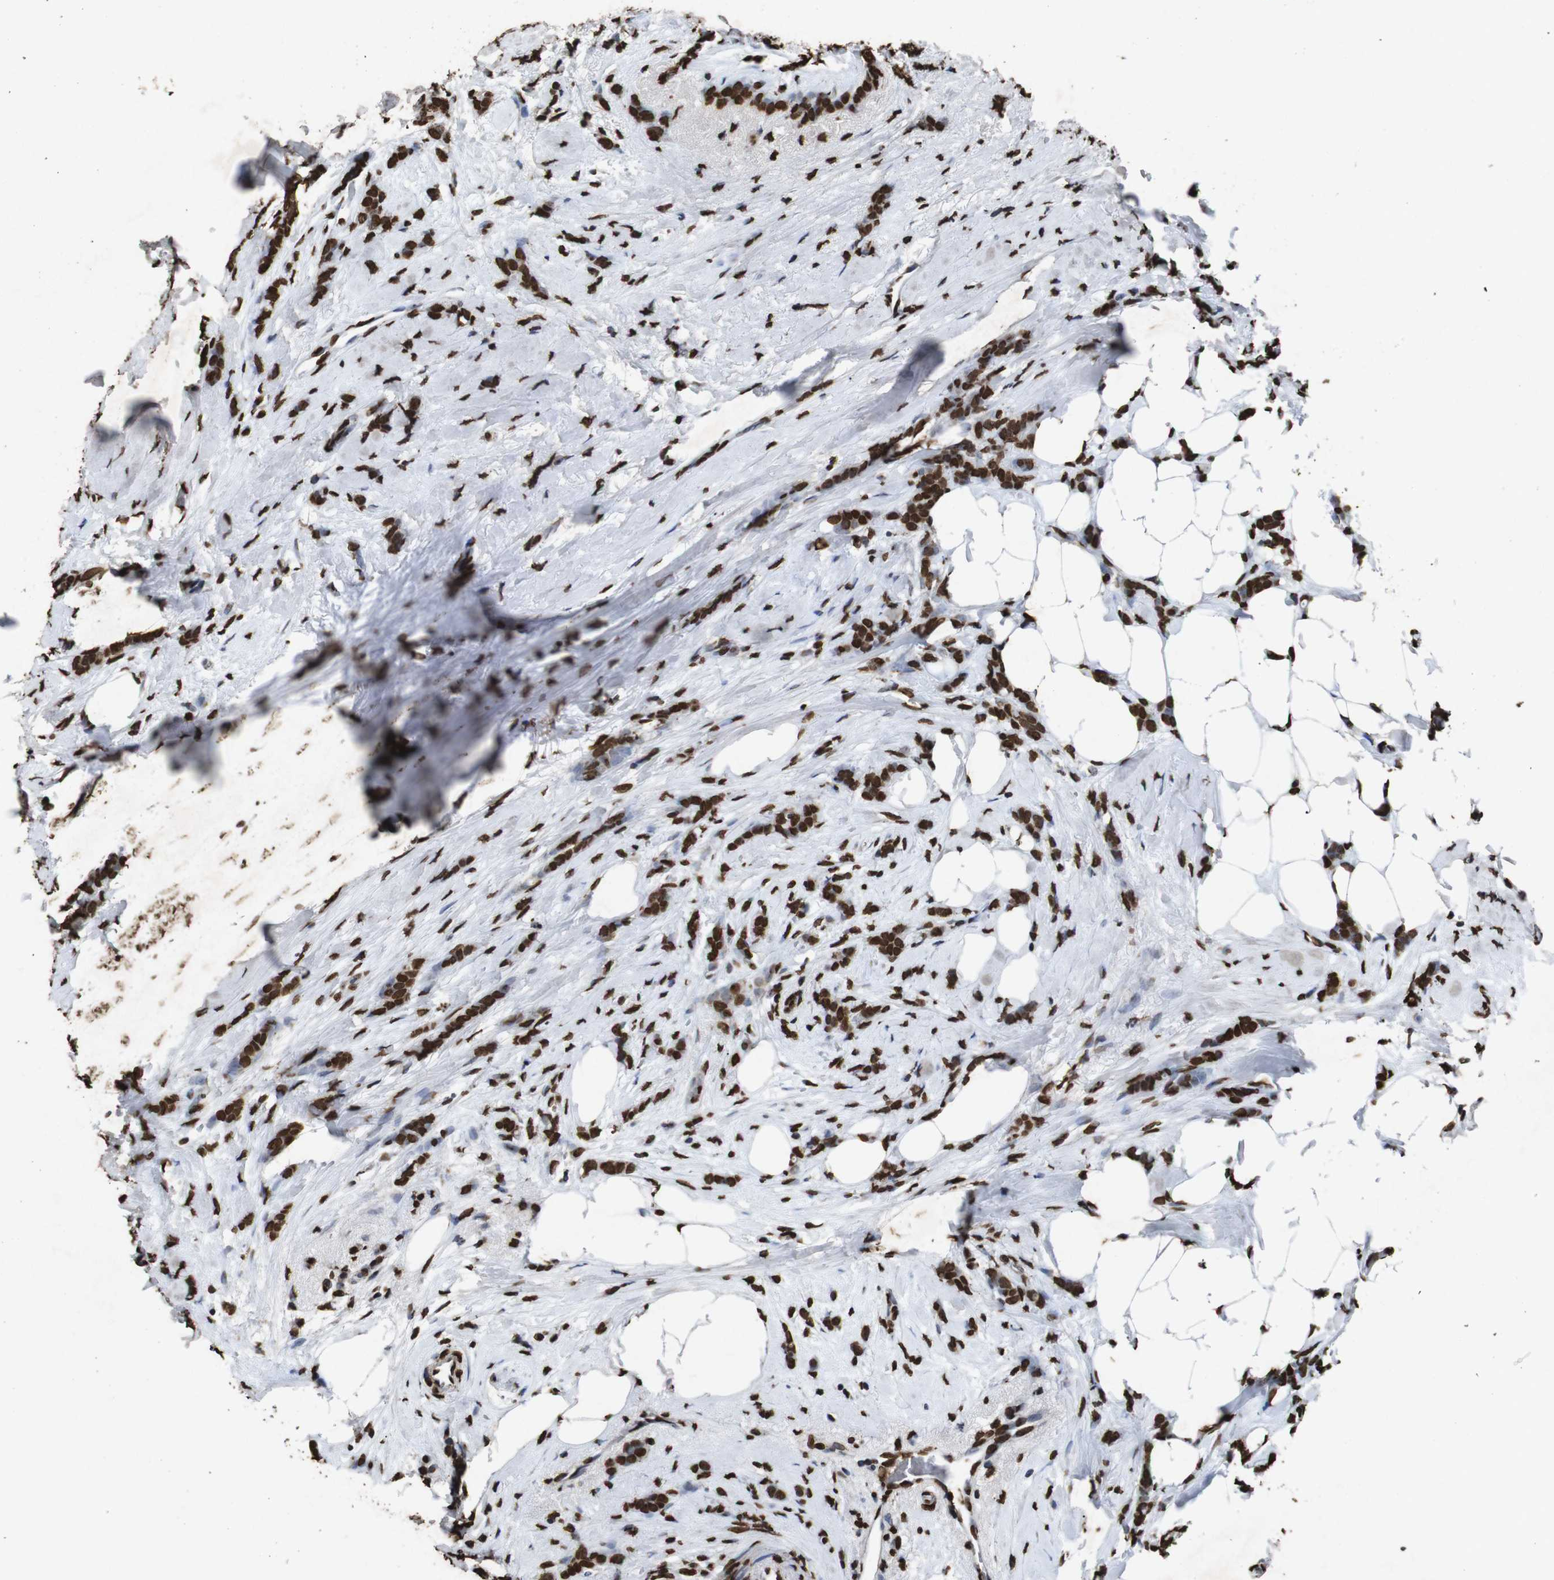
{"staining": {"intensity": "strong", "quantity": ">75%", "location": "nuclear"}, "tissue": "breast cancer", "cell_type": "Tumor cells", "image_type": "cancer", "snomed": [{"axis": "morphology", "description": "Lobular carcinoma, in situ"}, {"axis": "morphology", "description": "Lobular carcinoma"}, {"axis": "topography", "description": "Breast"}], "caption": "Tumor cells demonstrate high levels of strong nuclear positivity in approximately >75% of cells in human breast cancer.", "gene": "MDM2", "patient": {"sex": "female", "age": 41}}